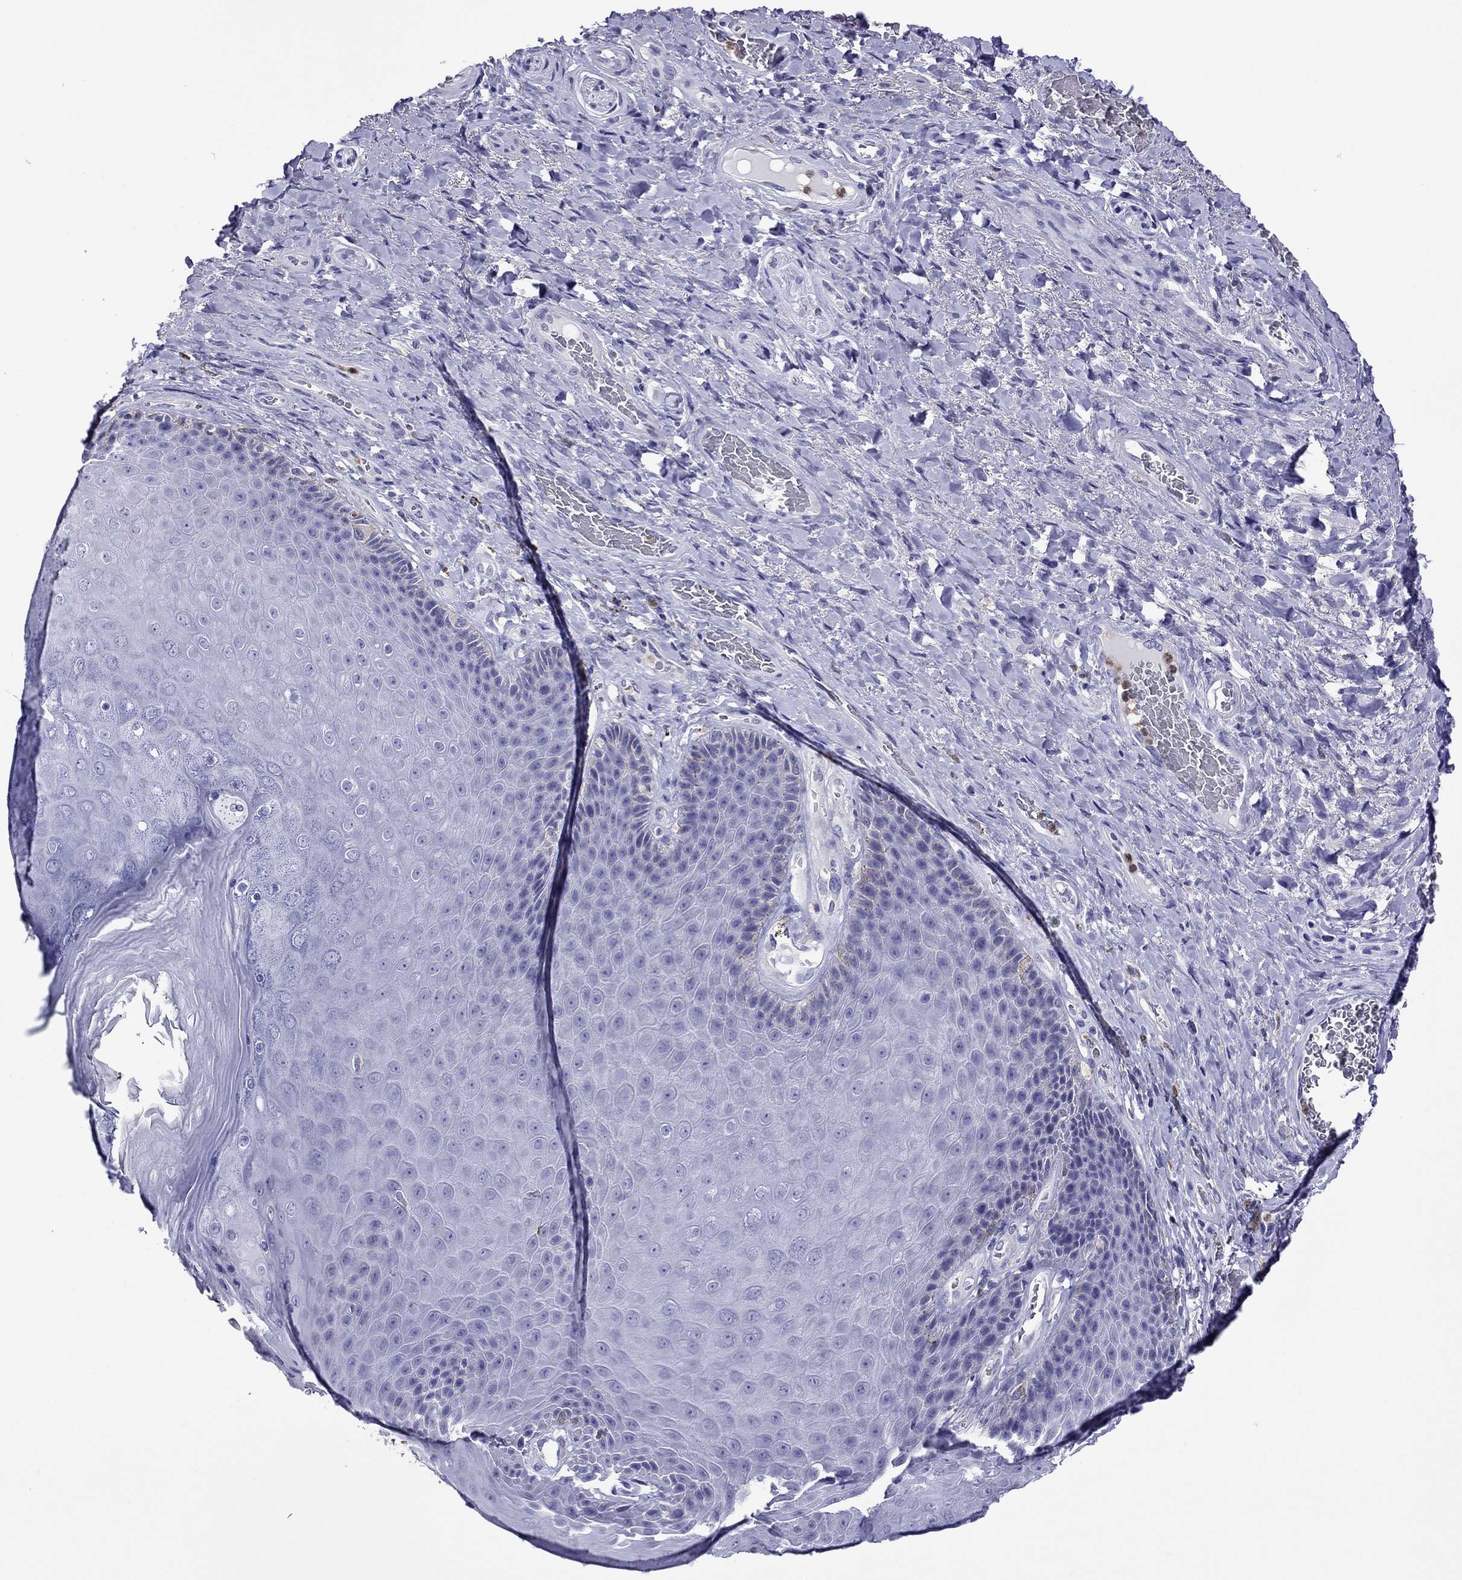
{"staining": {"intensity": "negative", "quantity": "none", "location": "none"}, "tissue": "skin", "cell_type": "Epidermal cells", "image_type": "normal", "snomed": [{"axis": "morphology", "description": "Normal tissue, NOS"}, {"axis": "topography", "description": "Skeletal muscle"}, {"axis": "topography", "description": "Anal"}, {"axis": "topography", "description": "Peripheral nerve tissue"}], "caption": "DAB (3,3'-diaminobenzidine) immunohistochemical staining of unremarkable skin demonstrates no significant positivity in epidermal cells.", "gene": "SCG2", "patient": {"sex": "male", "age": 53}}